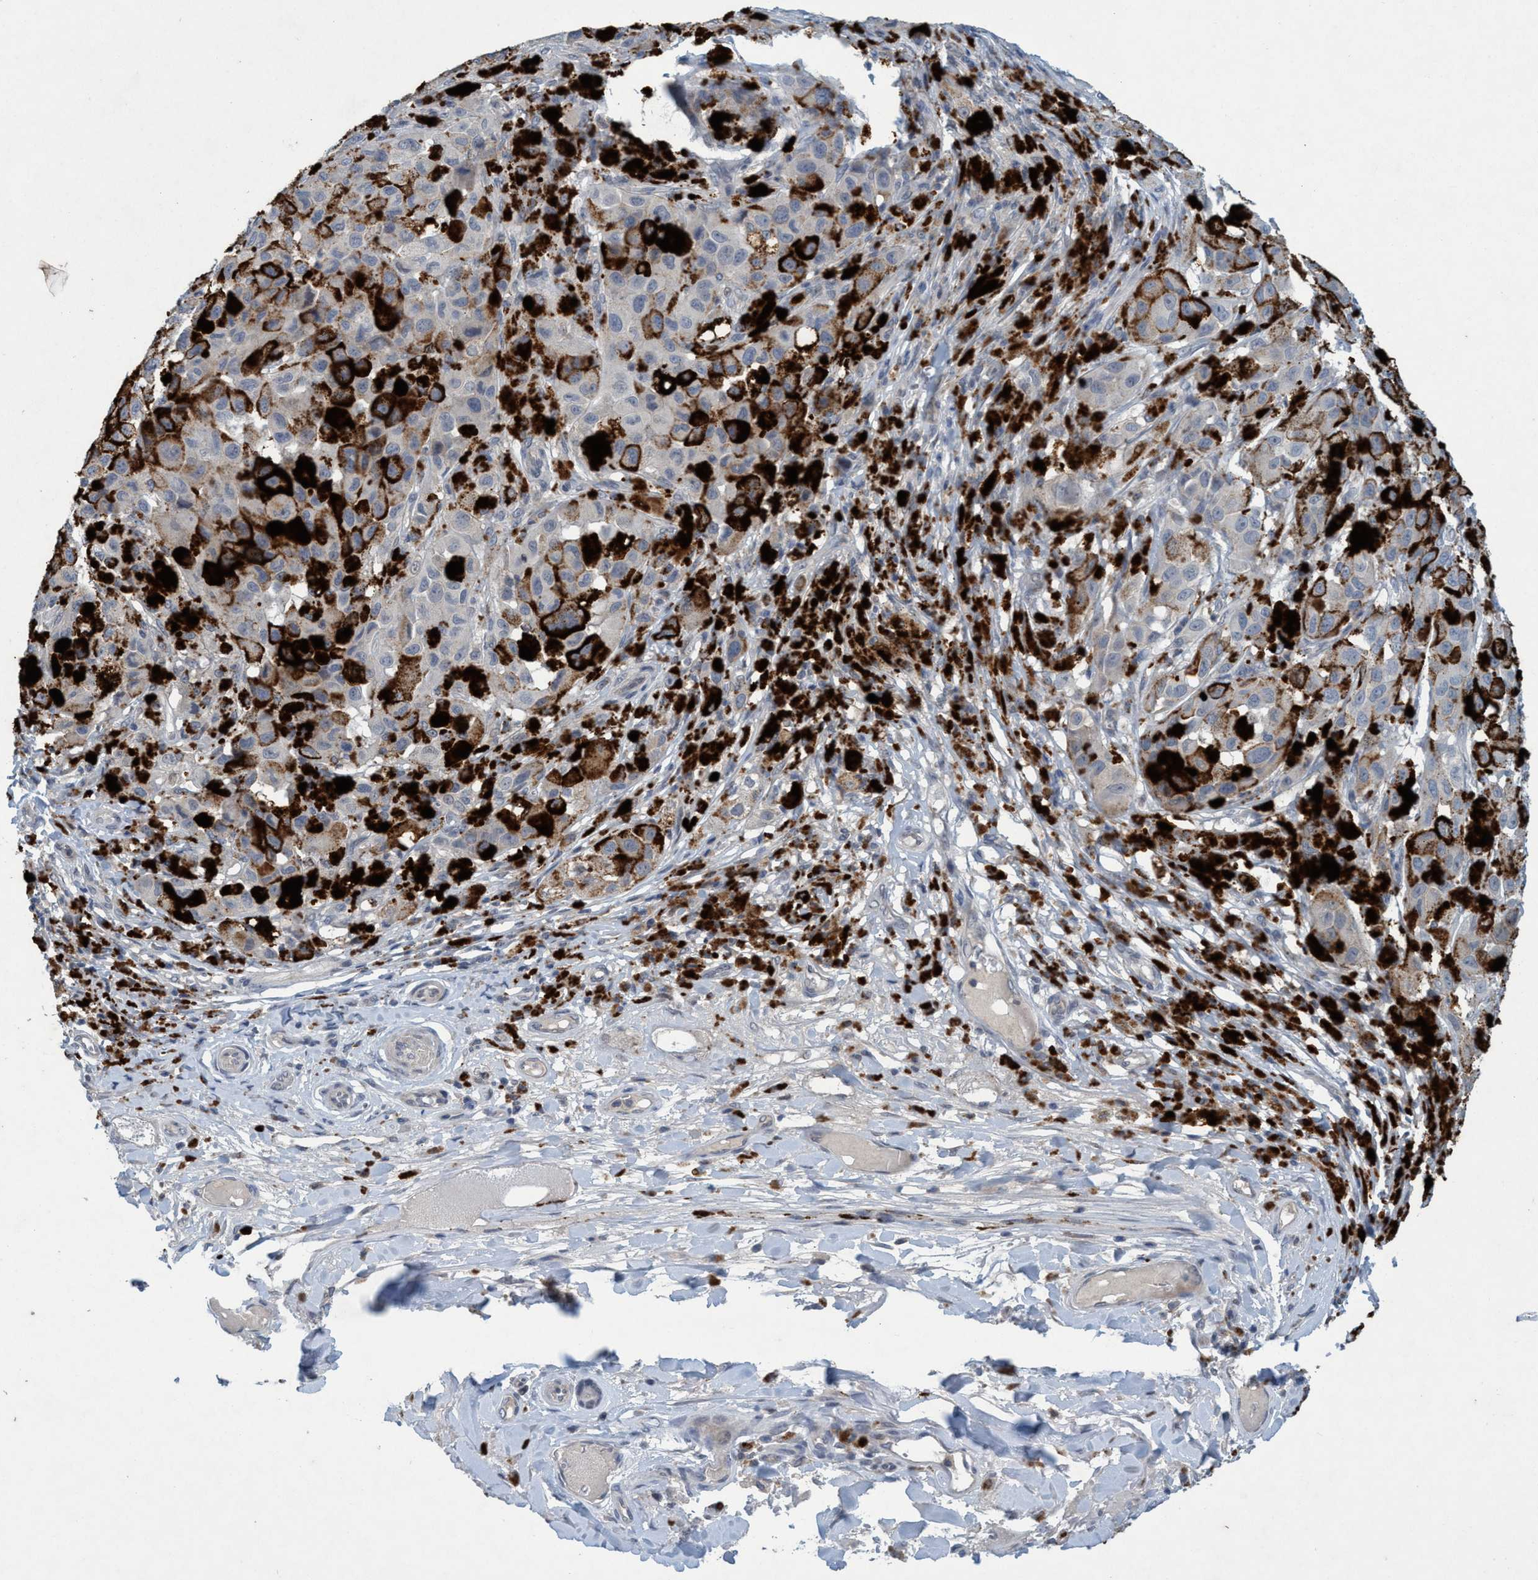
{"staining": {"intensity": "negative", "quantity": "none", "location": "none"}, "tissue": "melanoma", "cell_type": "Tumor cells", "image_type": "cancer", "snomed": [{"axis": "morphology", "description": "Malignant melanoma, NOS"}, {"axis": "topography", "description": "Skin"}], "caption": "Malignant melanoma was stained to show a protein in brown. There is no significant positivity in tumor cells. The staining was performed using DAB (3,3'-diaminobenzidine) to visualize the protein expression in brown, while the nuclei were stained in blue with hematoxylin (Magnification: 20x).", "gene": "RNF208", "patient": {"sex": "male", "age": 96}}